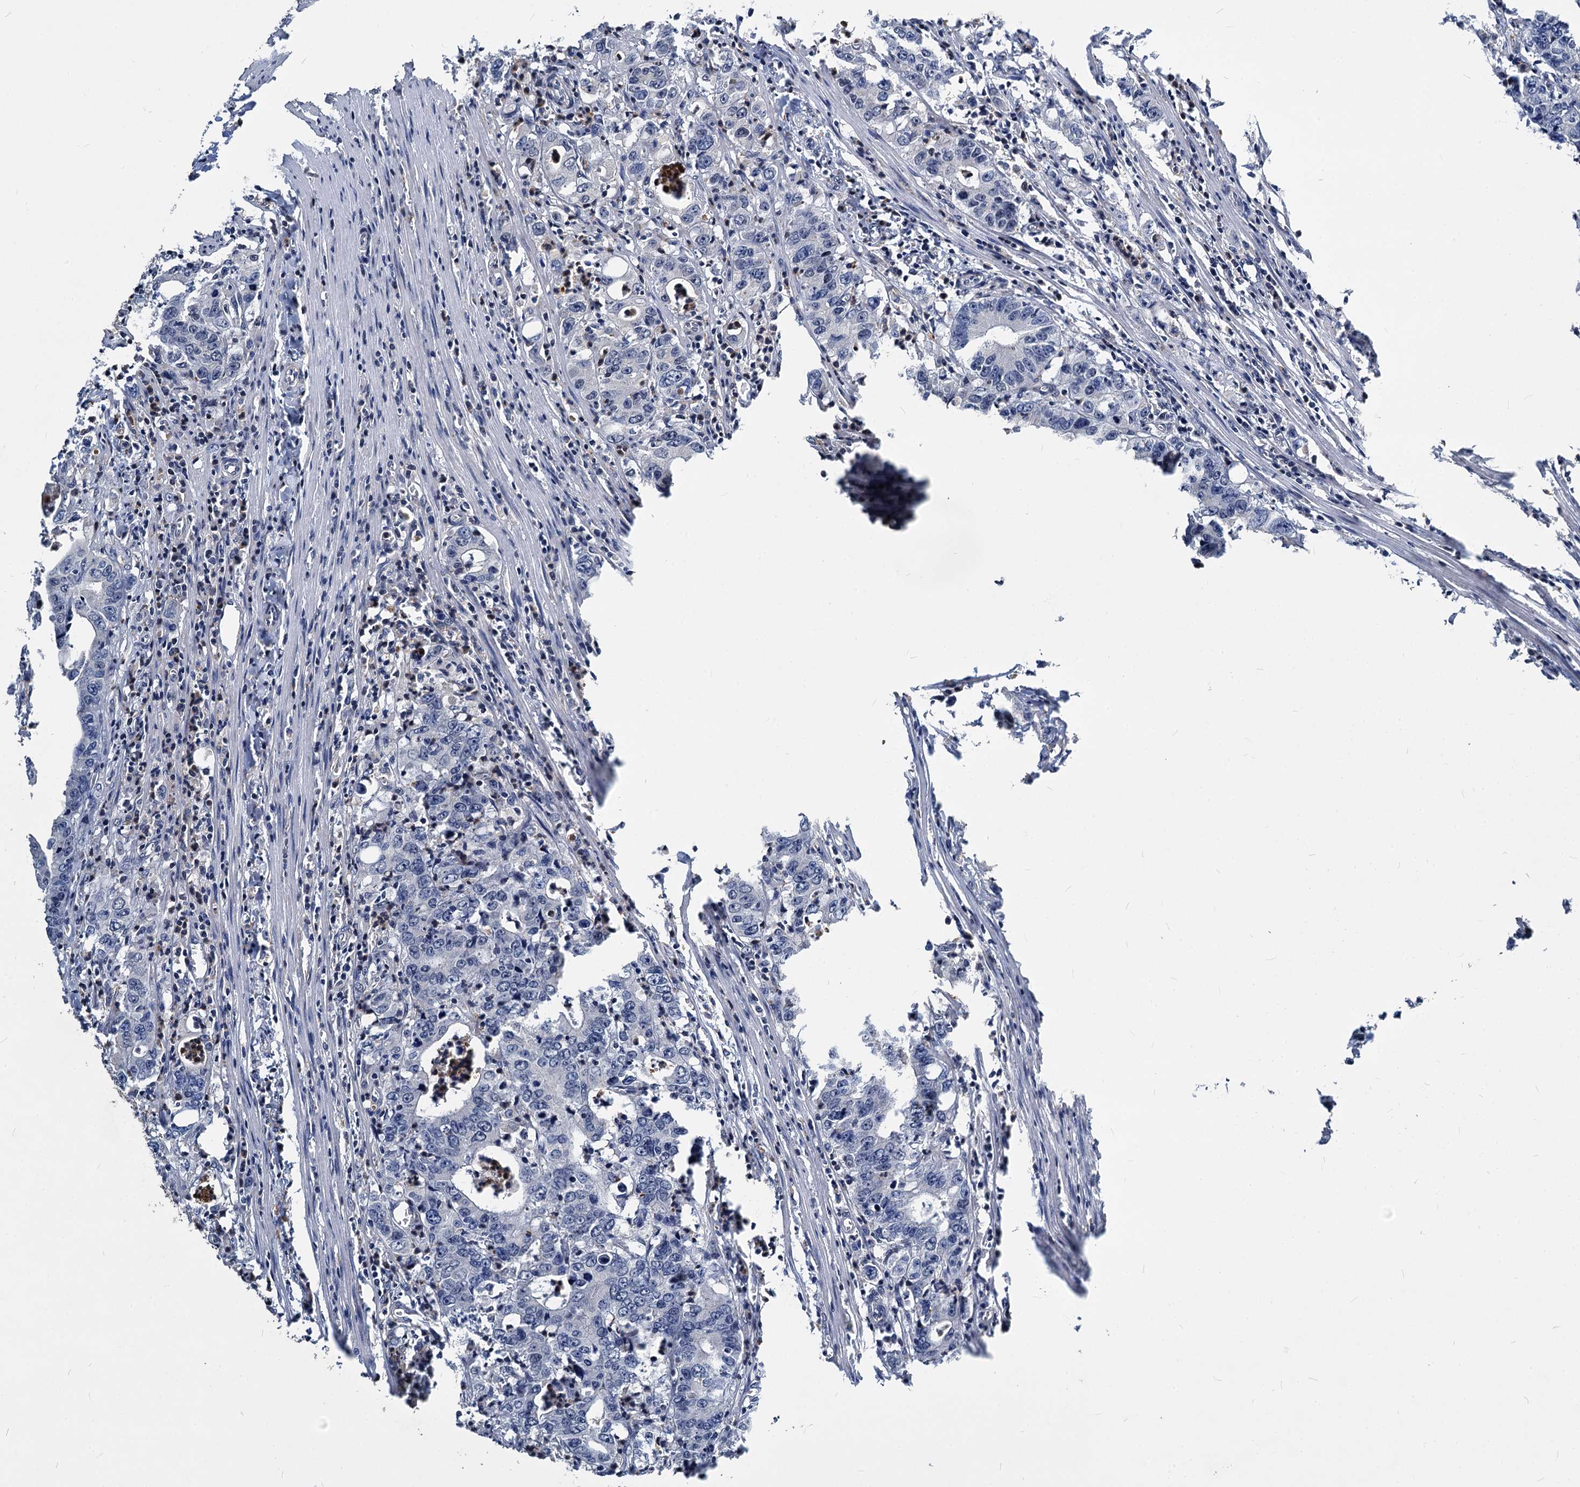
{"staining": {"intensity": "negative", "quantity": "none", "location": "none"}, "tissue": "colorectal cancer", "cell_type": "Tumor cells", "image_type": "cancer", "snomed": [{"axis": "morphology", "description": "Adenocarcinoma, NOS"}, {"axis": "topography", "description": "Colon"}], "caption": "High magnification brightfield microscopy of colorectal adenocarcinoma stained with DAB (3,3'-diaminobenzidine) (brown) and counterstained with hematoxylin (blue): tumor cells show no significant positivity.", "gene": "ATG101", "patient": {"sex": "female", "age": 75}}